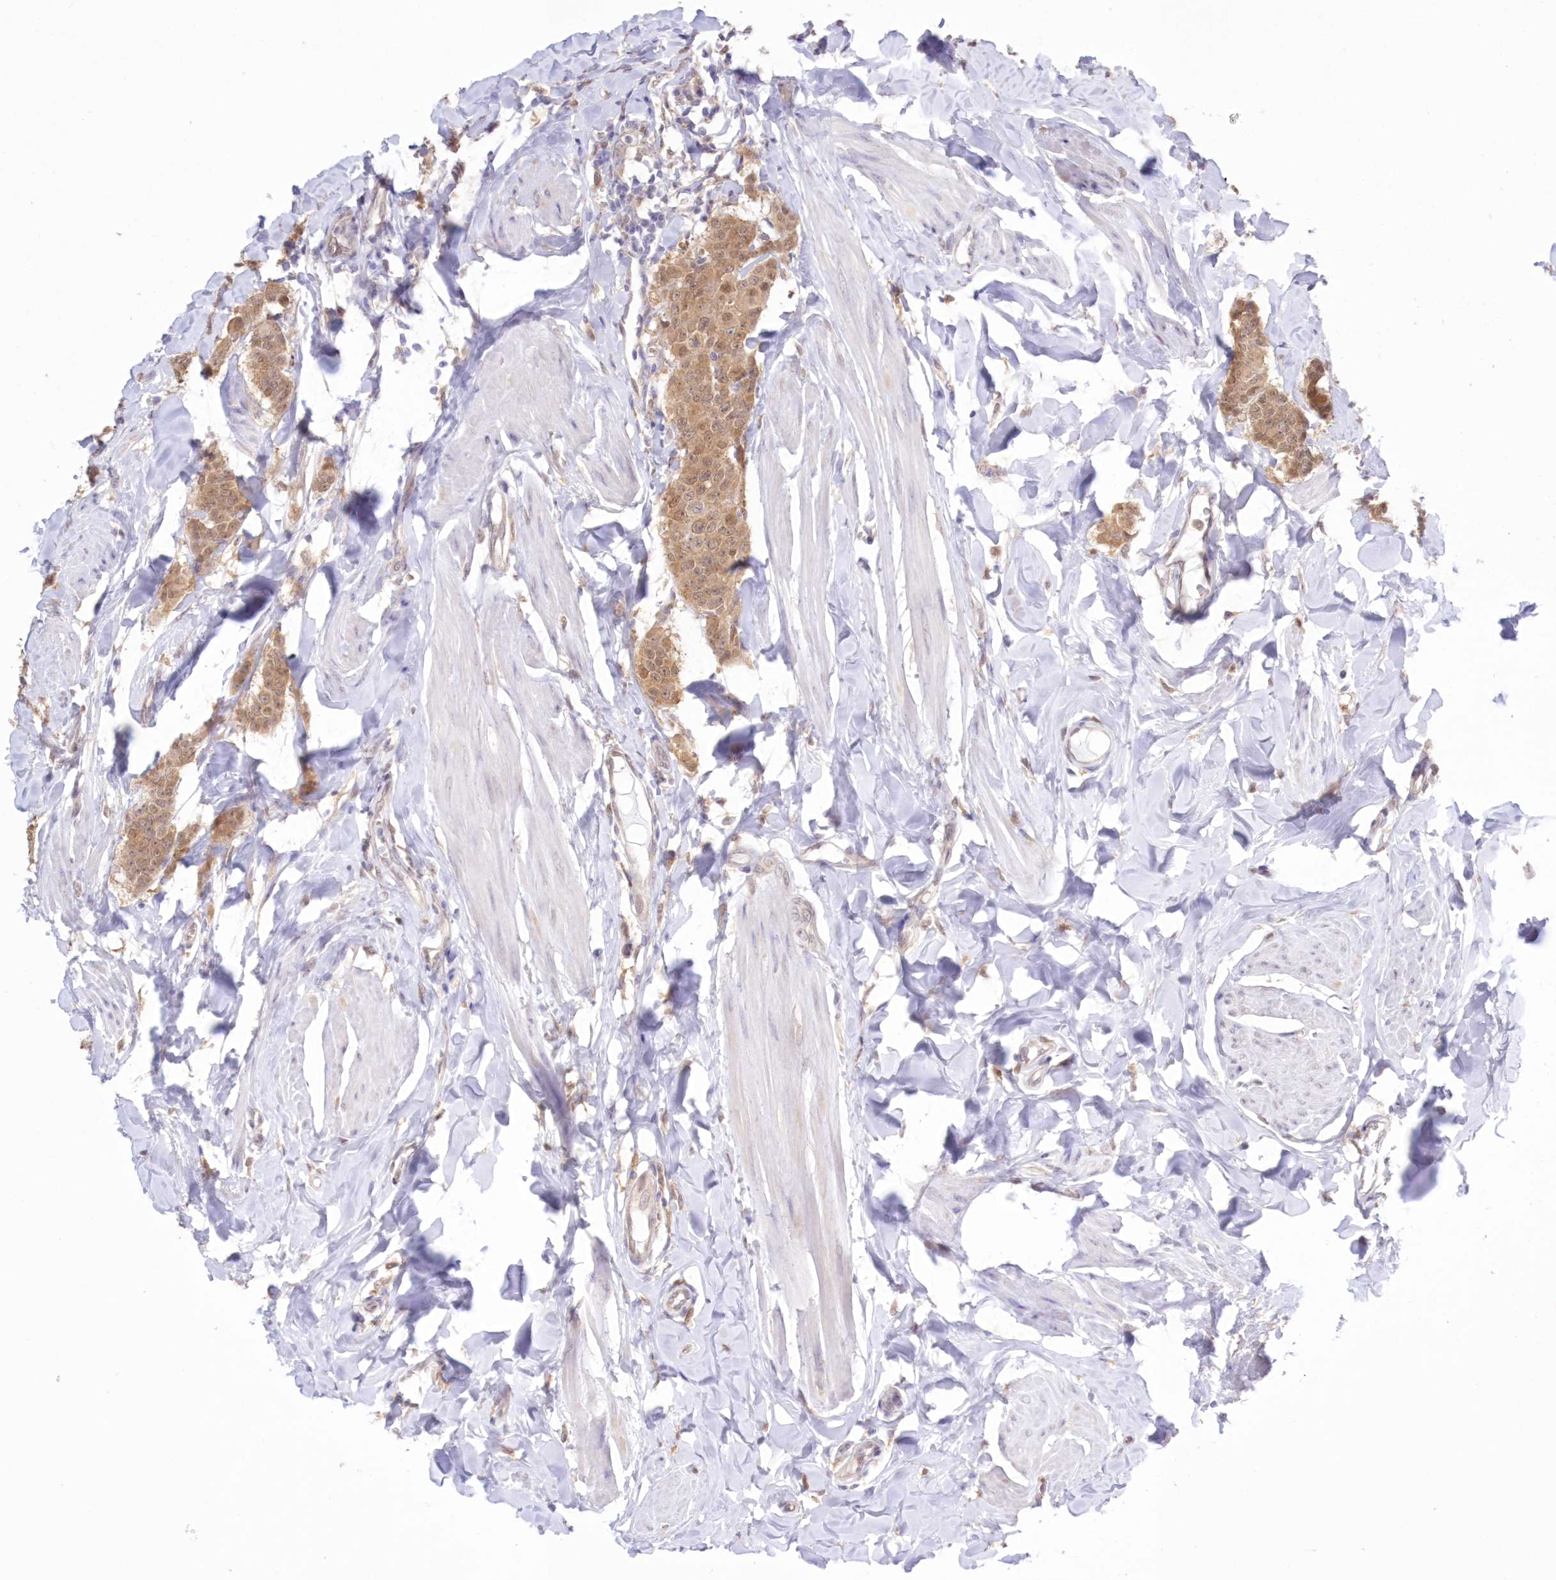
{"staining": {"intensity": "moderate", "quantity": ">75%", "location": "cytoplasmic/membranous,nuclear"}, "tissue": "breast cancer", "cell_type": "Tumor cells", "image_type": "cancer", "snomed": [{"axis": "morphology", "description": "Duct carcinoma"}, {"axis": "topography", "description": "Breast"}], "caption": "Approximately >75% of tumor cells in human infiltrating ductal carcinoma (breast) exhibit moderate cytoplasmic/membranous and nuclear protein staining as visualized by brown immunohistochemical staining.", "gene": "RNPEP", "patient": {"sex": "female", "age": 40}}